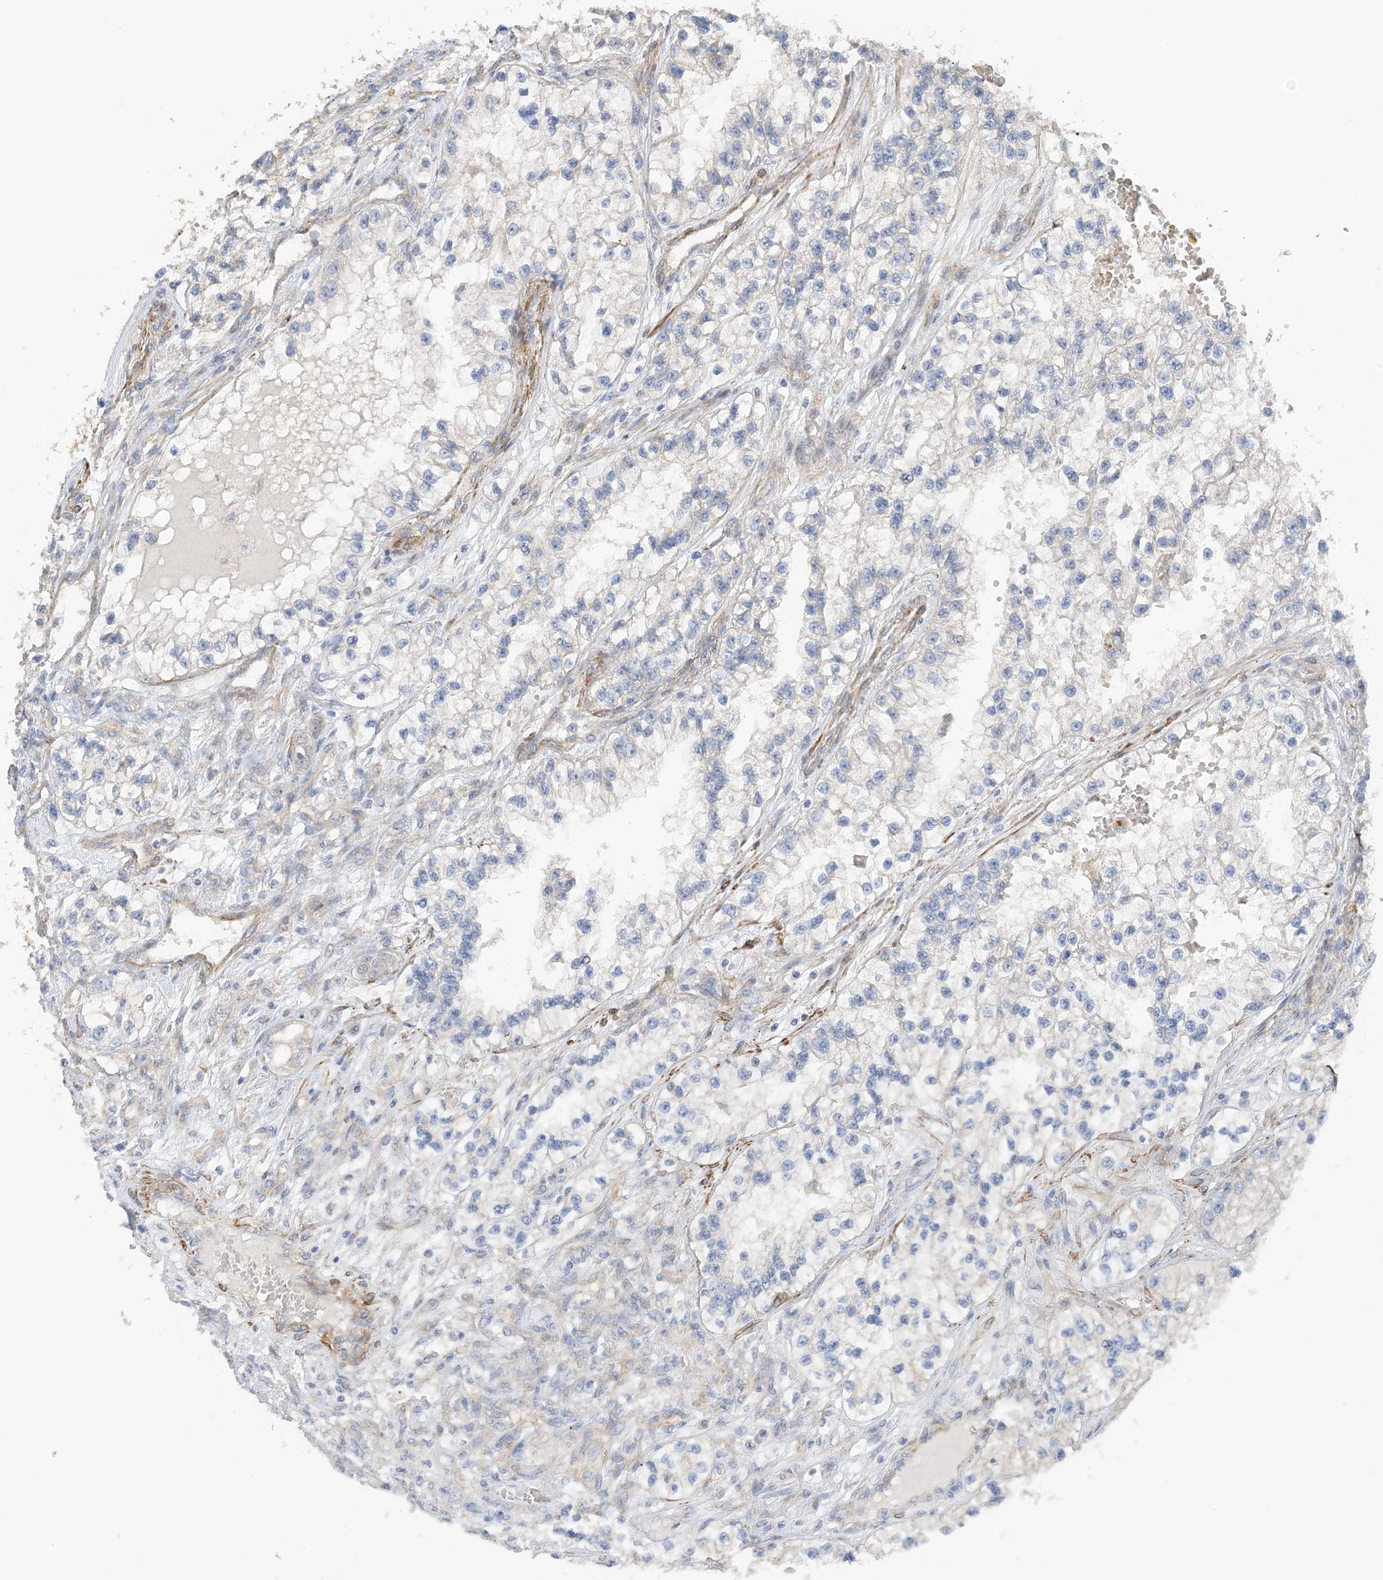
{"staining": {"intensity": "negative", "quantity": "none", "location": "none"}, "tissue": "renal cancer", "cell_type": "Tumor cells", "image_type": "cancer", "snomed": [{"axis": "morphology", "description": "Adenocarcinoma, NOS"}, {"axis": "topography", "description": "Kidney"}], "caption": "Protein analysis of renal adenocarcinoma reveals no significant positivity in tumor cells.", "gene": "KIFBP", "patient": {"sex": "female", "age": 57}}